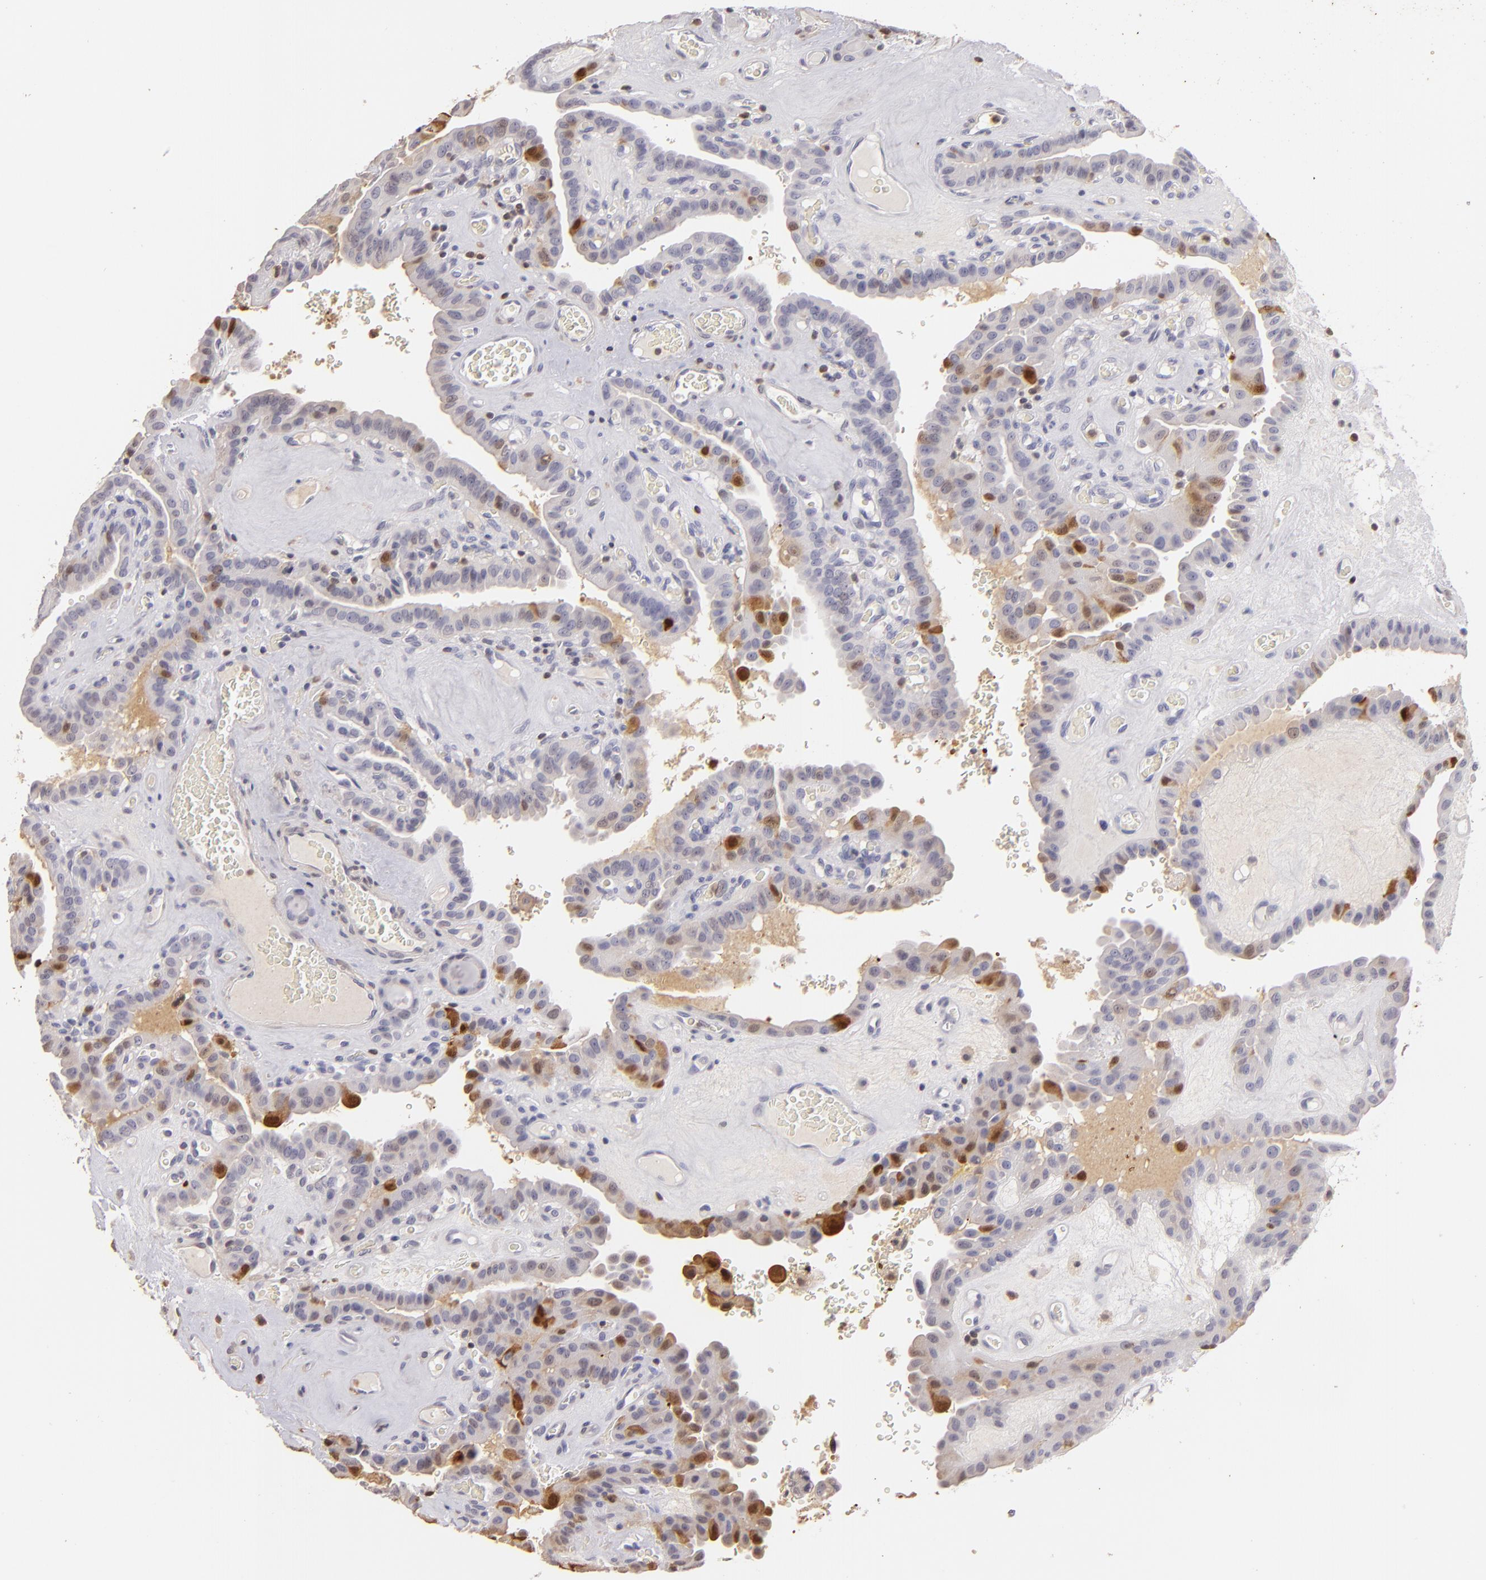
{"staining": {"intensity": "moderate", "quantity": "<25%", "location": "cytoplasmic/membranous,nuclear"}, "tissue": "thyroid cancer", "cell_type": "Tumor cells", "image_type": "cancer", "snomed": [{"axis": "morphology", "description": "Papillary adenocarcinoma, NOS"}, {"axis": "topography", "description": "Thyroid gland"}], "caption": "Human papillary adenocarcinoma (thyroid) stained with a protein marker exhibits moderate staining in tumor cells.", "gene": "S100A2", "patient": {"sex": "male", "age": 87}}